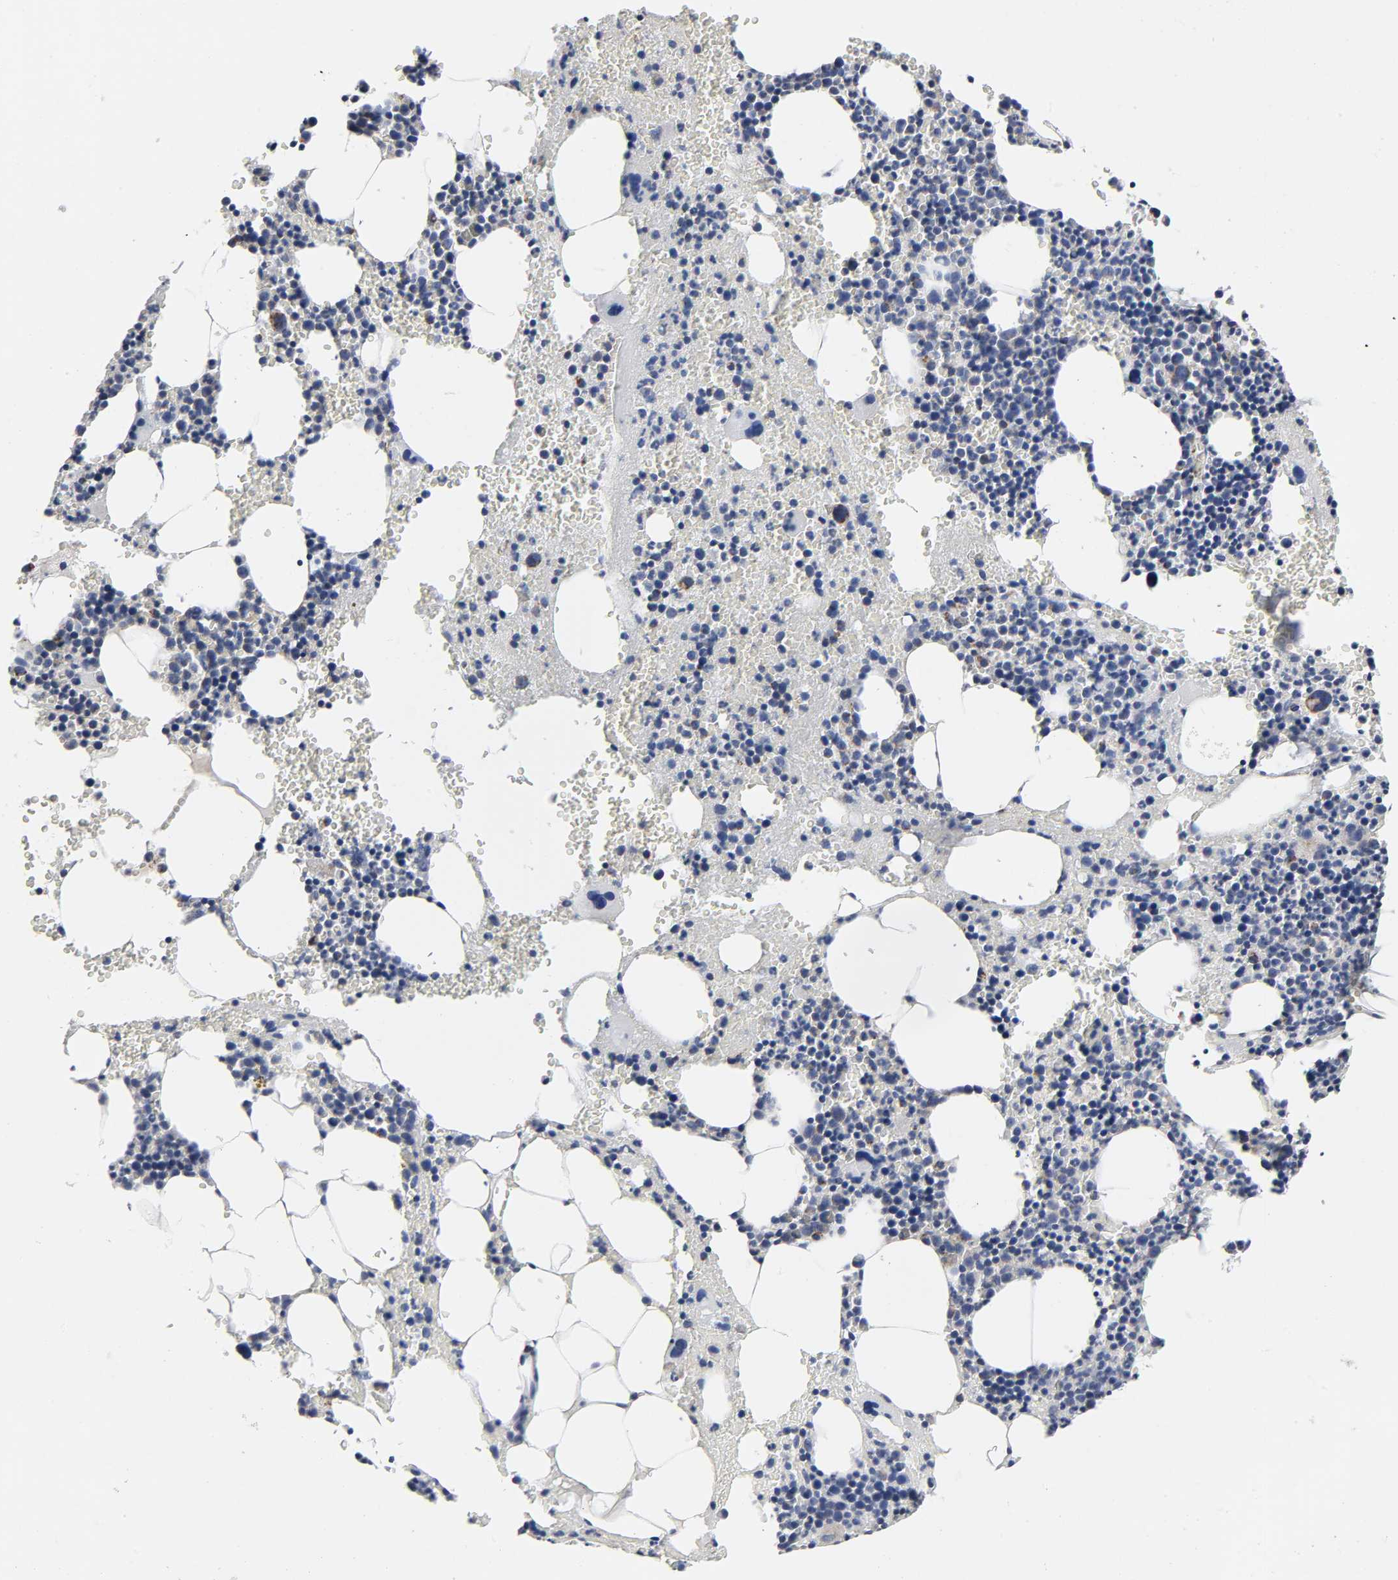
{"staining": {"intensity": "moderate", "quantity": "<25%", "location": "cytoplasmic/membranous"}, "tissue": "bone marrow", "cell_type": "Hematopoietic cells", "image_type": "normal", "snomed": [{"axis": "morphology", "description": "Normal tissue, NOS"}, {"axis": "topography", "description": "Bone marrow"}], "caption": "This is an image of IHC staining of benign bone marrow, which shows moderate positivity in the cytoplasmic/membranous of hematopoietic cells.", "gene": "AOPEP", "patient": {"sex": "female", "age": 73}}